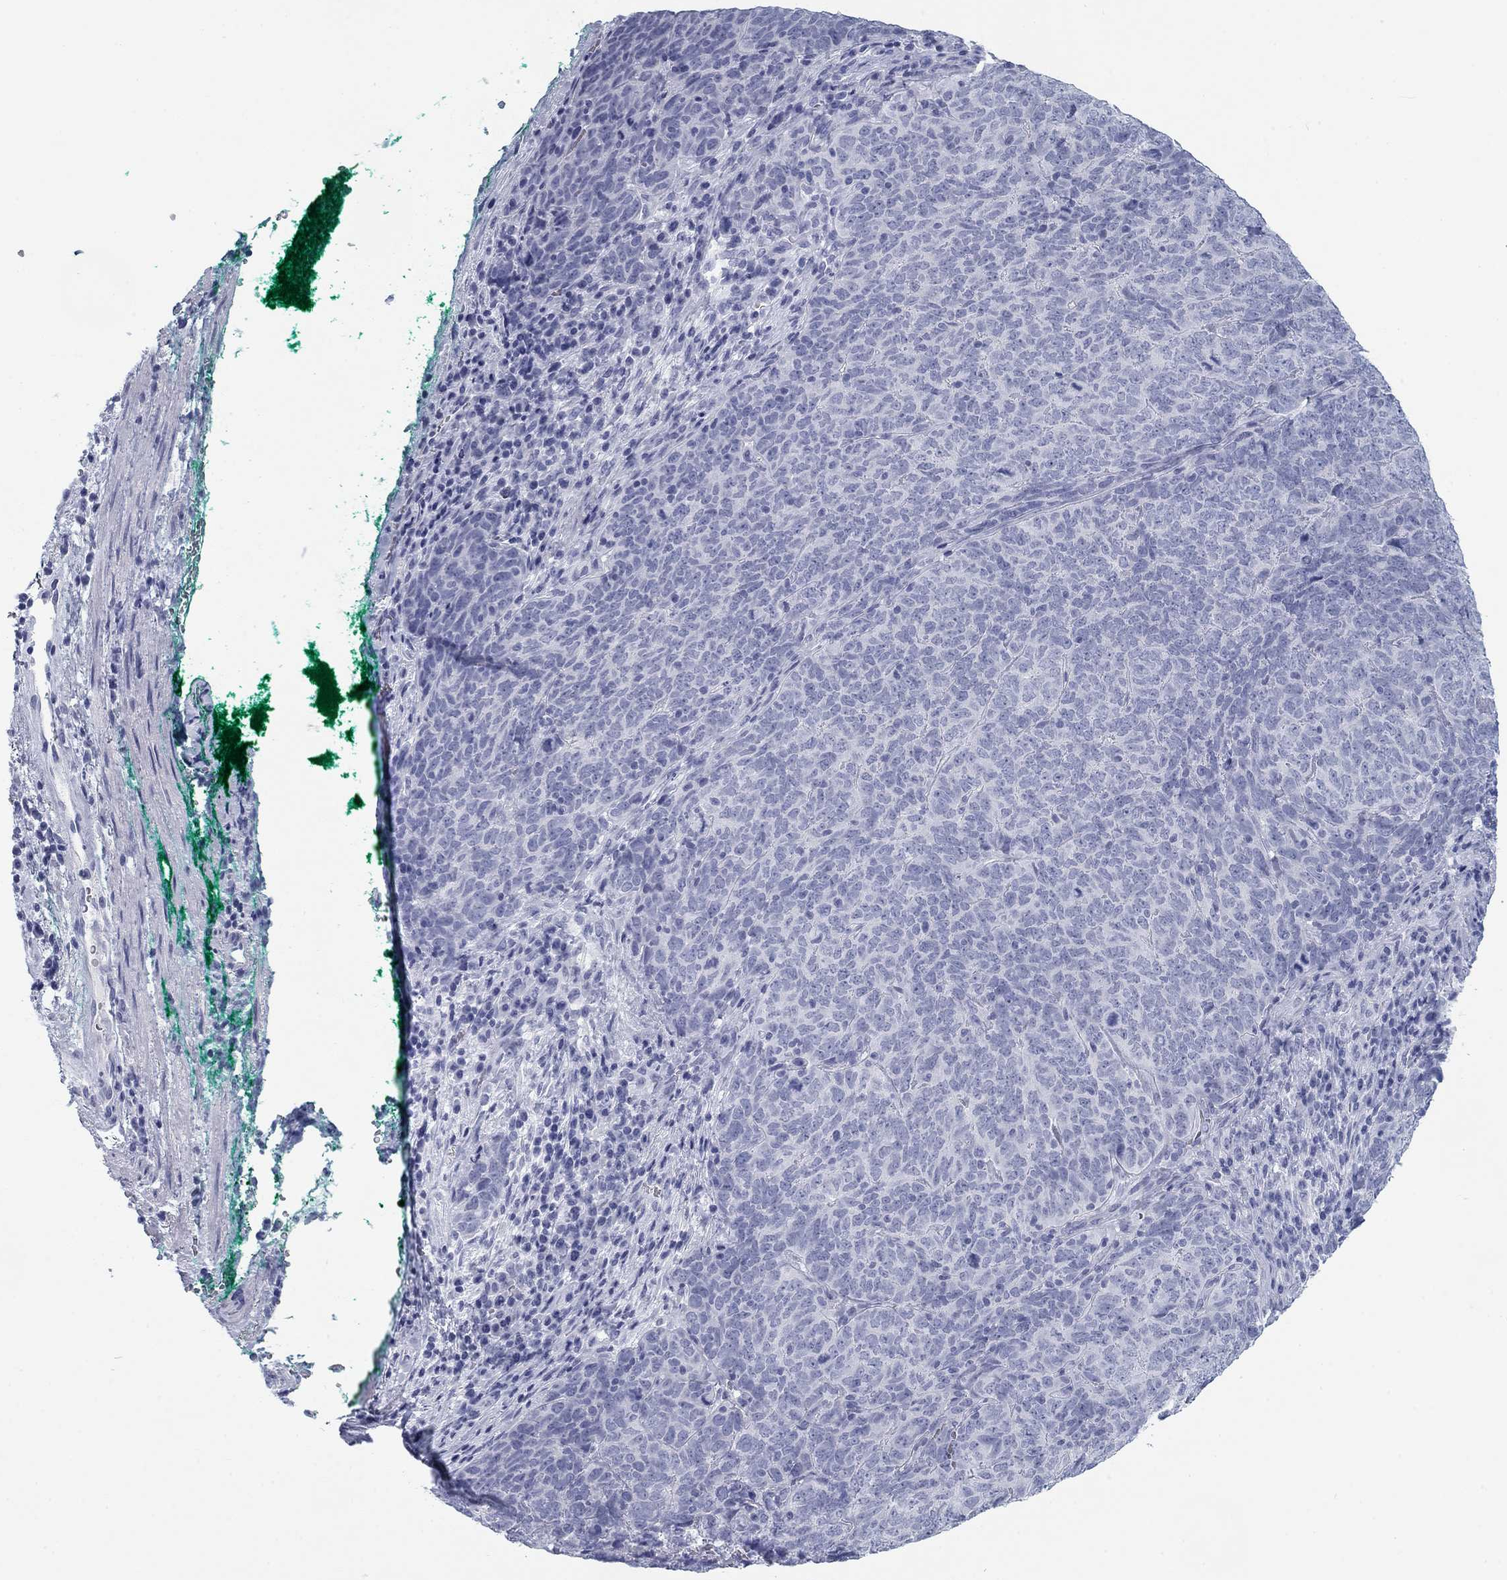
{"staining": {"intensity": "negative", "quantity": "none", "location": "none"}, "tissue": "skin cancer", "cell_type": "Tumor cells", "image_type": "cancer", "snomed": [{"axis": "morphology", "description": "Squamous cell carcinoma, NOS"}, {"axis": "topography", "description": "Skin"}, {"axis": "topography", "description": "Anal"}], "caption": "Immunohistochemical staining of human squamous cell carcinoma (skin) displays no significant positivity in tumor cells.", "gene": "CALB1", "patient": {"sex": "female", "age": 51}}